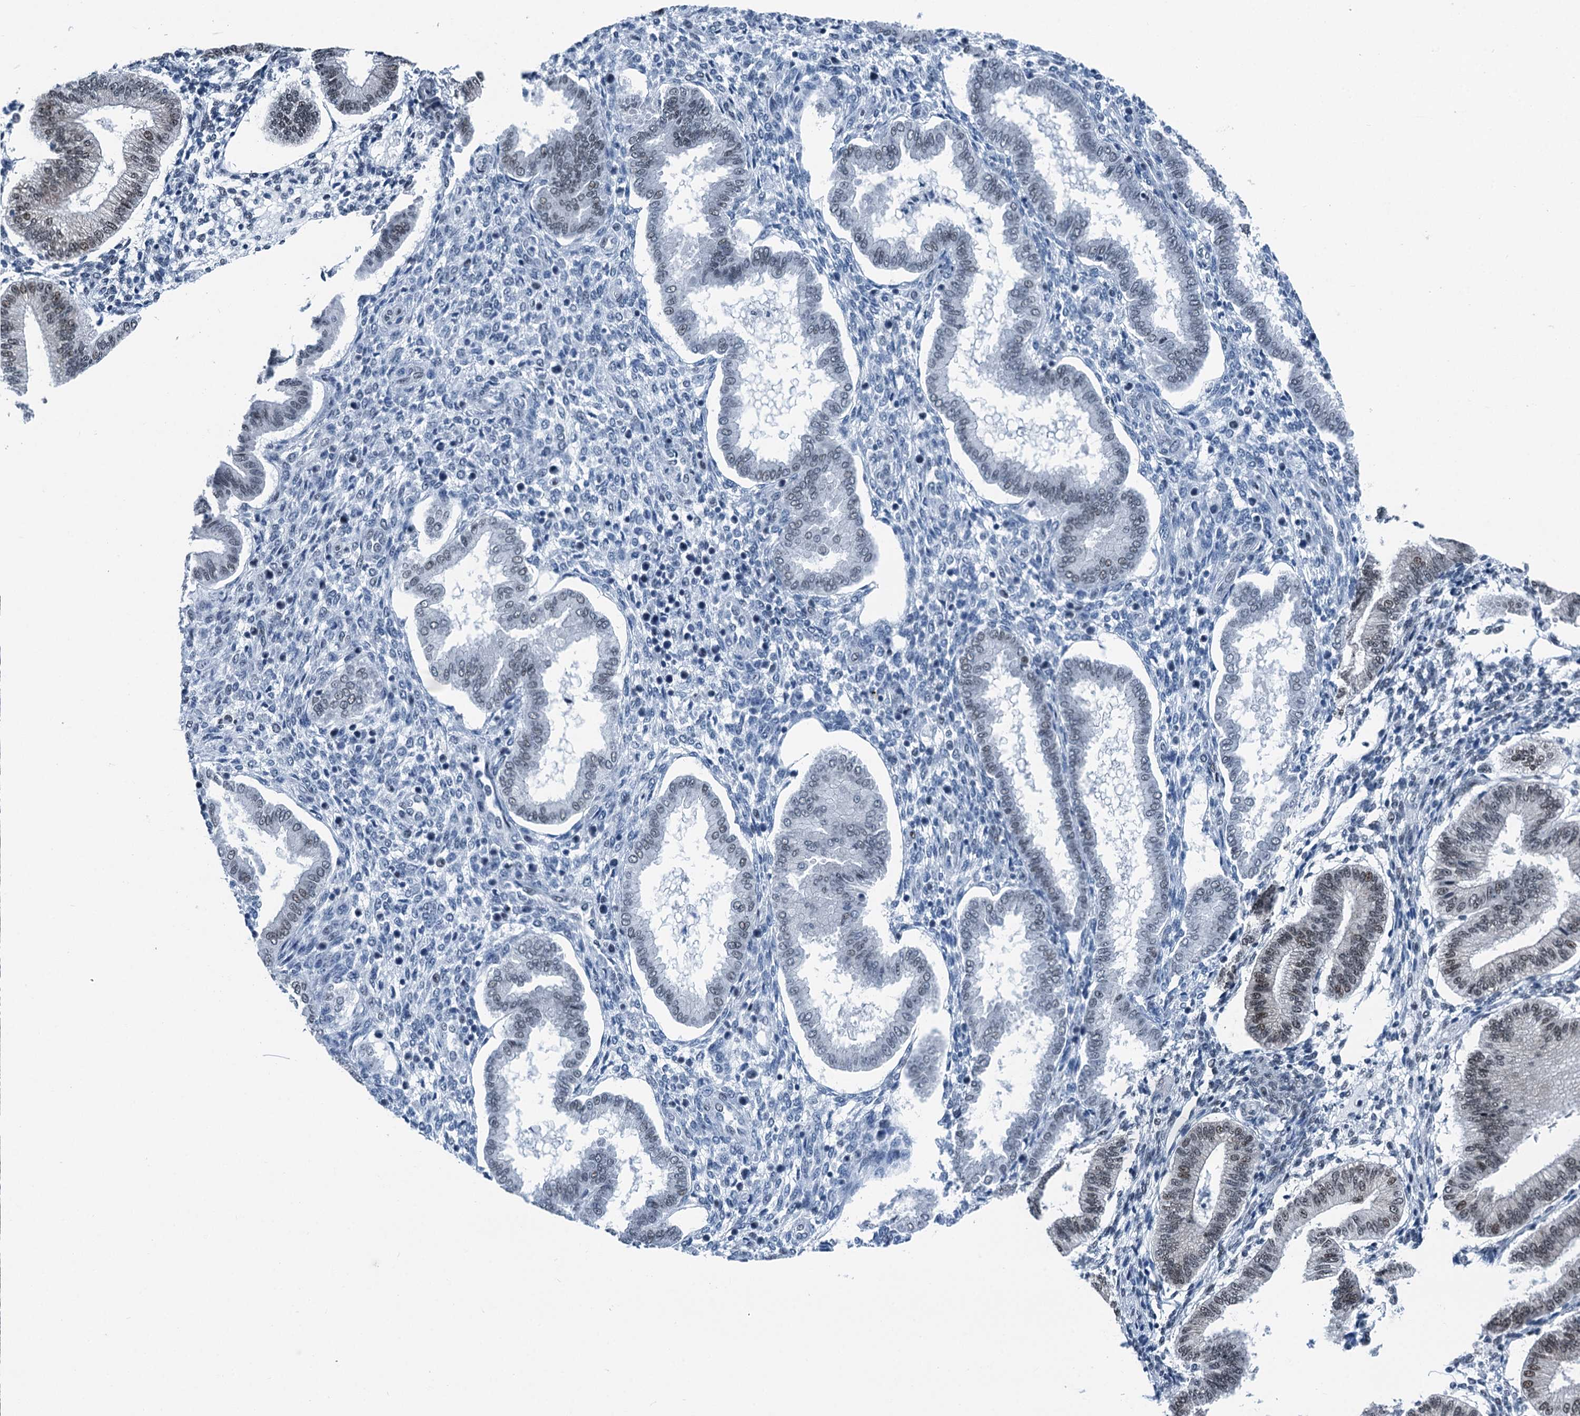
{"staining": {"intensity": "negative", "quantity": "none", "location": "none"}, "tissue": "endometrium", "cell_type": "Cells in endometrial stroma", "image_type": "normal", "snomed": [{"axis": "morphology", "description": "Normal tissue, NOS"}, {"axis": "topography", "description": "Endometrium"}], "caption": "The immunohistochemistry histopathology image has no significant positivity in cells in endometrial stroma of endometrium. (Brightfield microscopy of DAB (3,3'-diaminobenzidine) immunohistochemistry (IHC) at high magnification).", "gene": "TRPT1", "patient": {"sex": "female", "age": 24}}